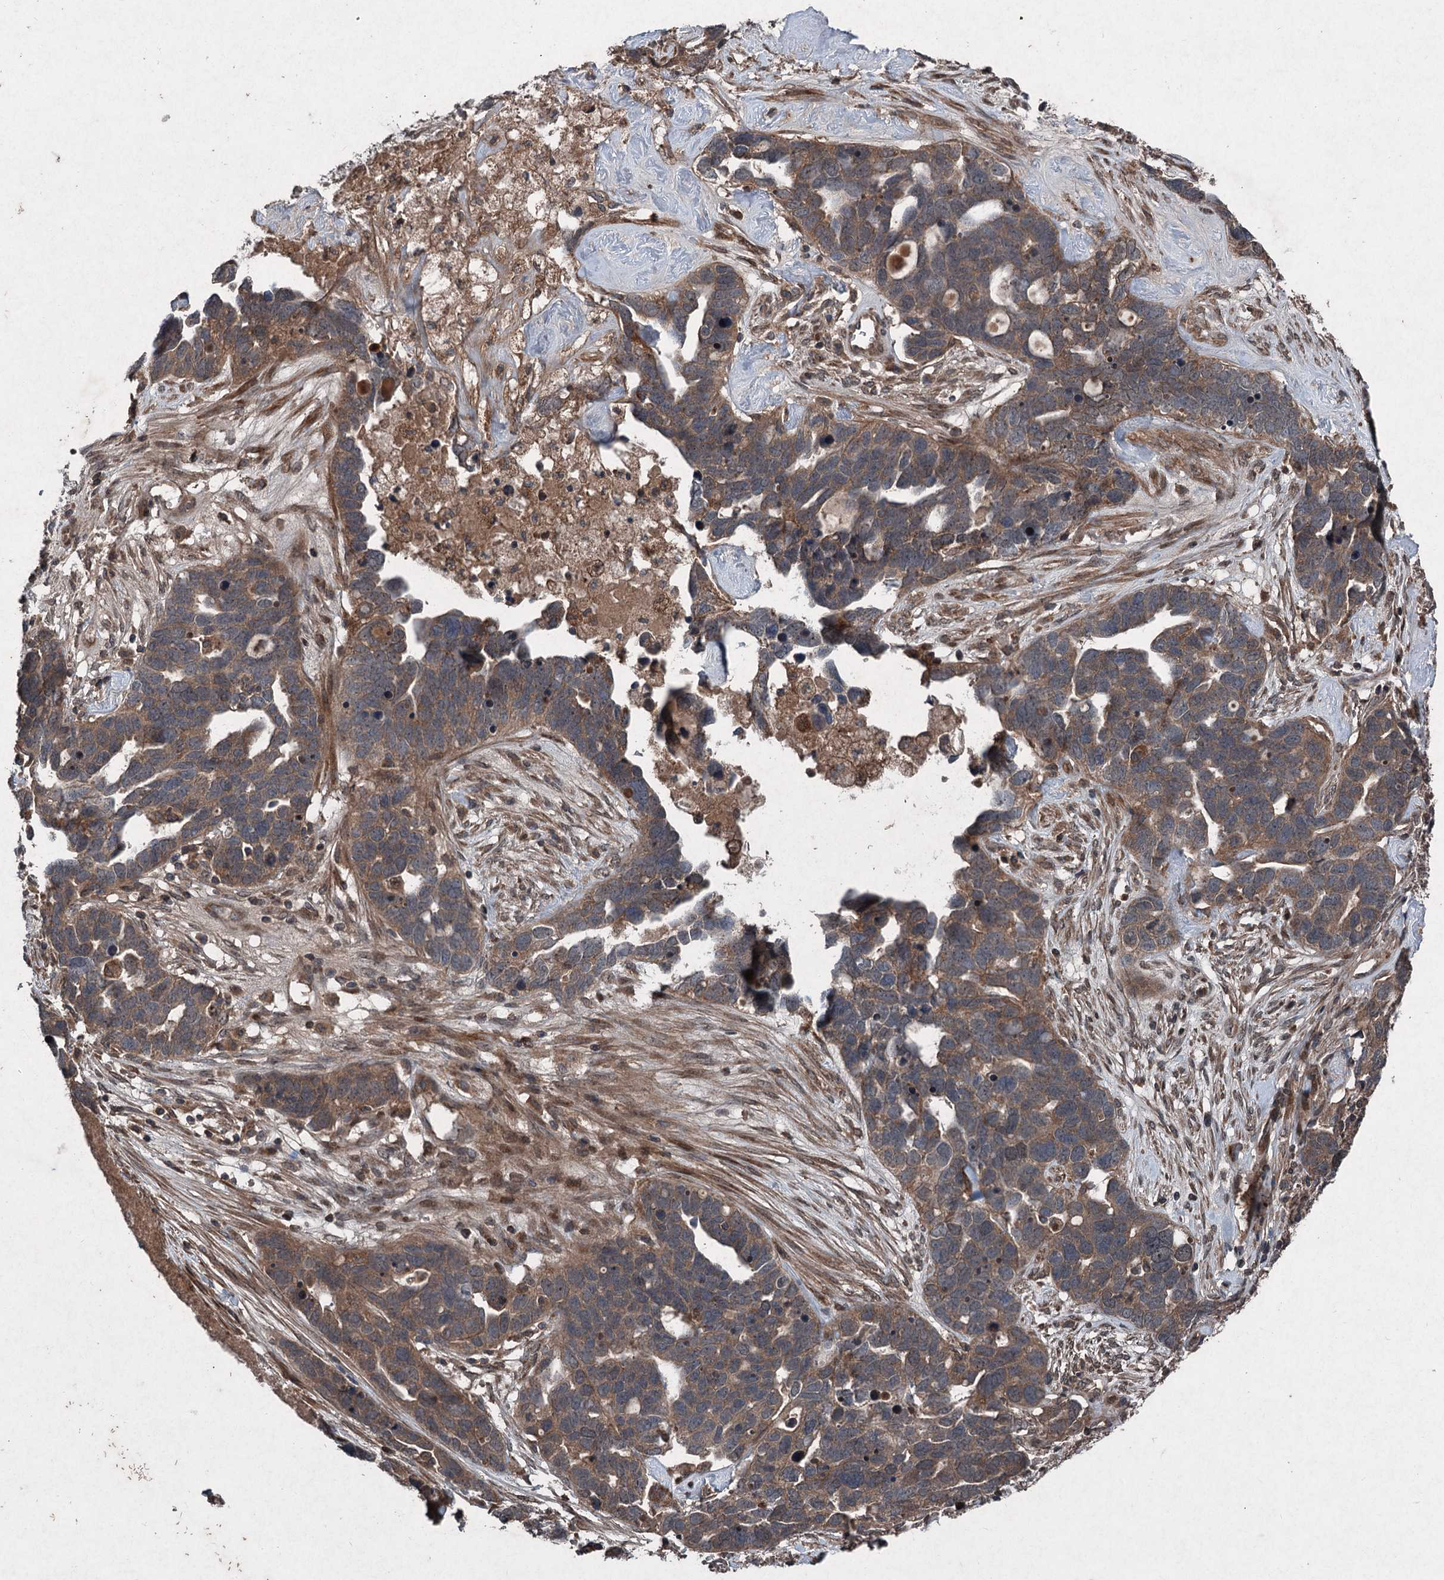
{"staining": {"intensity": "weak", "quantity": ">75%", "location": "cytoplasmic/membranous"}, "tissue": "ovarian cancer", "cell_type": "Tumor cells", "image_type": "cancer", "snomed": [{"axis": "morphology", "description": "Cystadenocarcinoma, serous, NOS"}, {"axis": "topography", "description": "Ovary"}], "caption": "Immunohistochemical staining of human serous cystadenocarcinoma (ovarian) displays weak cytoplasmic/membranous protein expression in approximately >75% of tumor cells.", "gene": "ALAS1", "patient": {"sex": "female", "age": 54}}